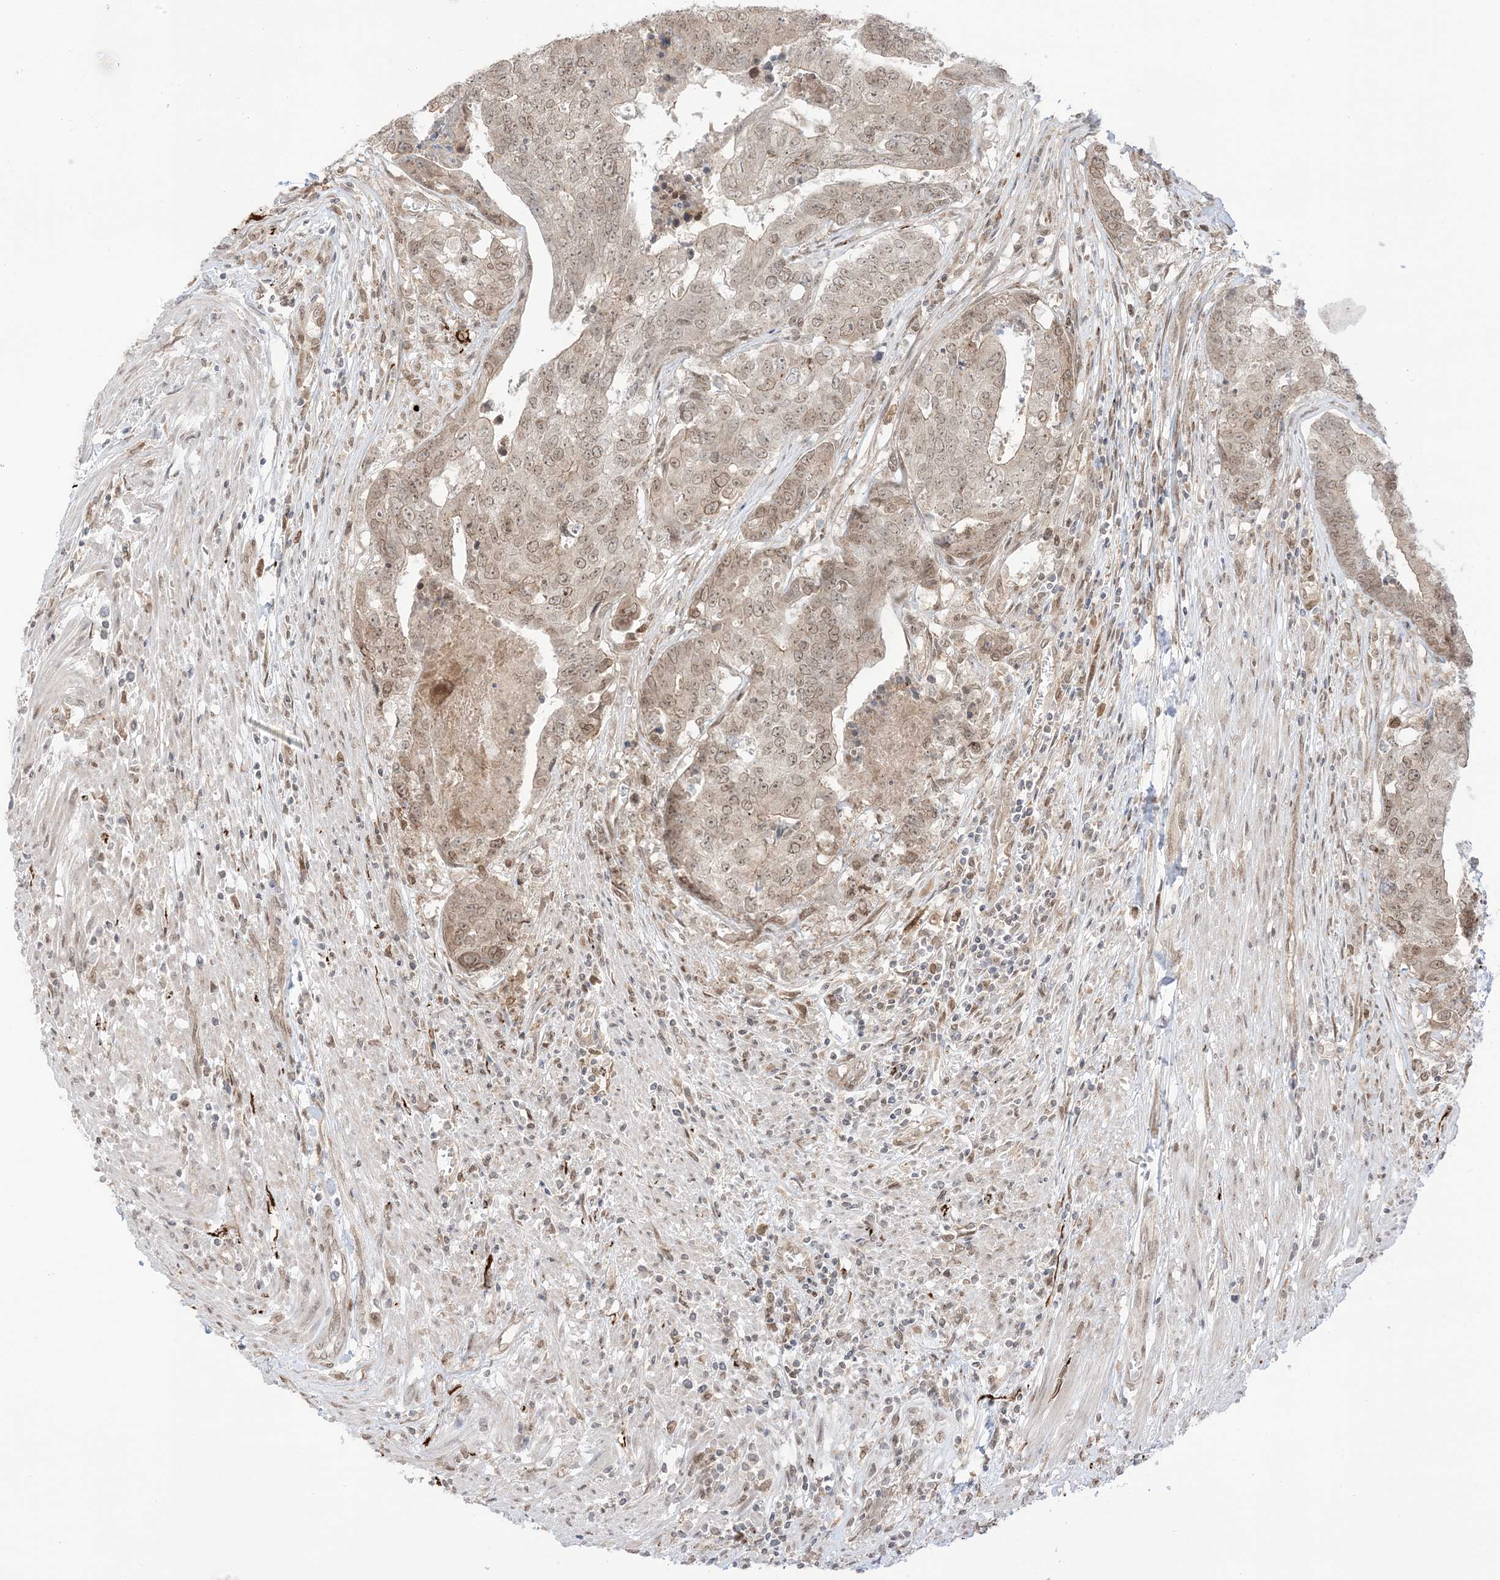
{"staining": {"intensity": "moderate", "quantity": ">75%", "location": "cytoplasmic/membranous,nuclear"}, "tissue": "colorectal cancer", "cell_type": "Tumor cells", "image_type": "cancer", "snomed": [{"axis": "morphology", "description": "Adenocarcinoma, NOS"}, {"axis": "topography", "description": "Colon"}], "caption": "IHC of colorectal adenocarcinoma displays medium levels of moderate cytoplasmic/membranous and nuclear expression in approximately >75% of tumor cells.", "gene": "UBE2E2", "patient": {"sex": "female", "age": 67}}